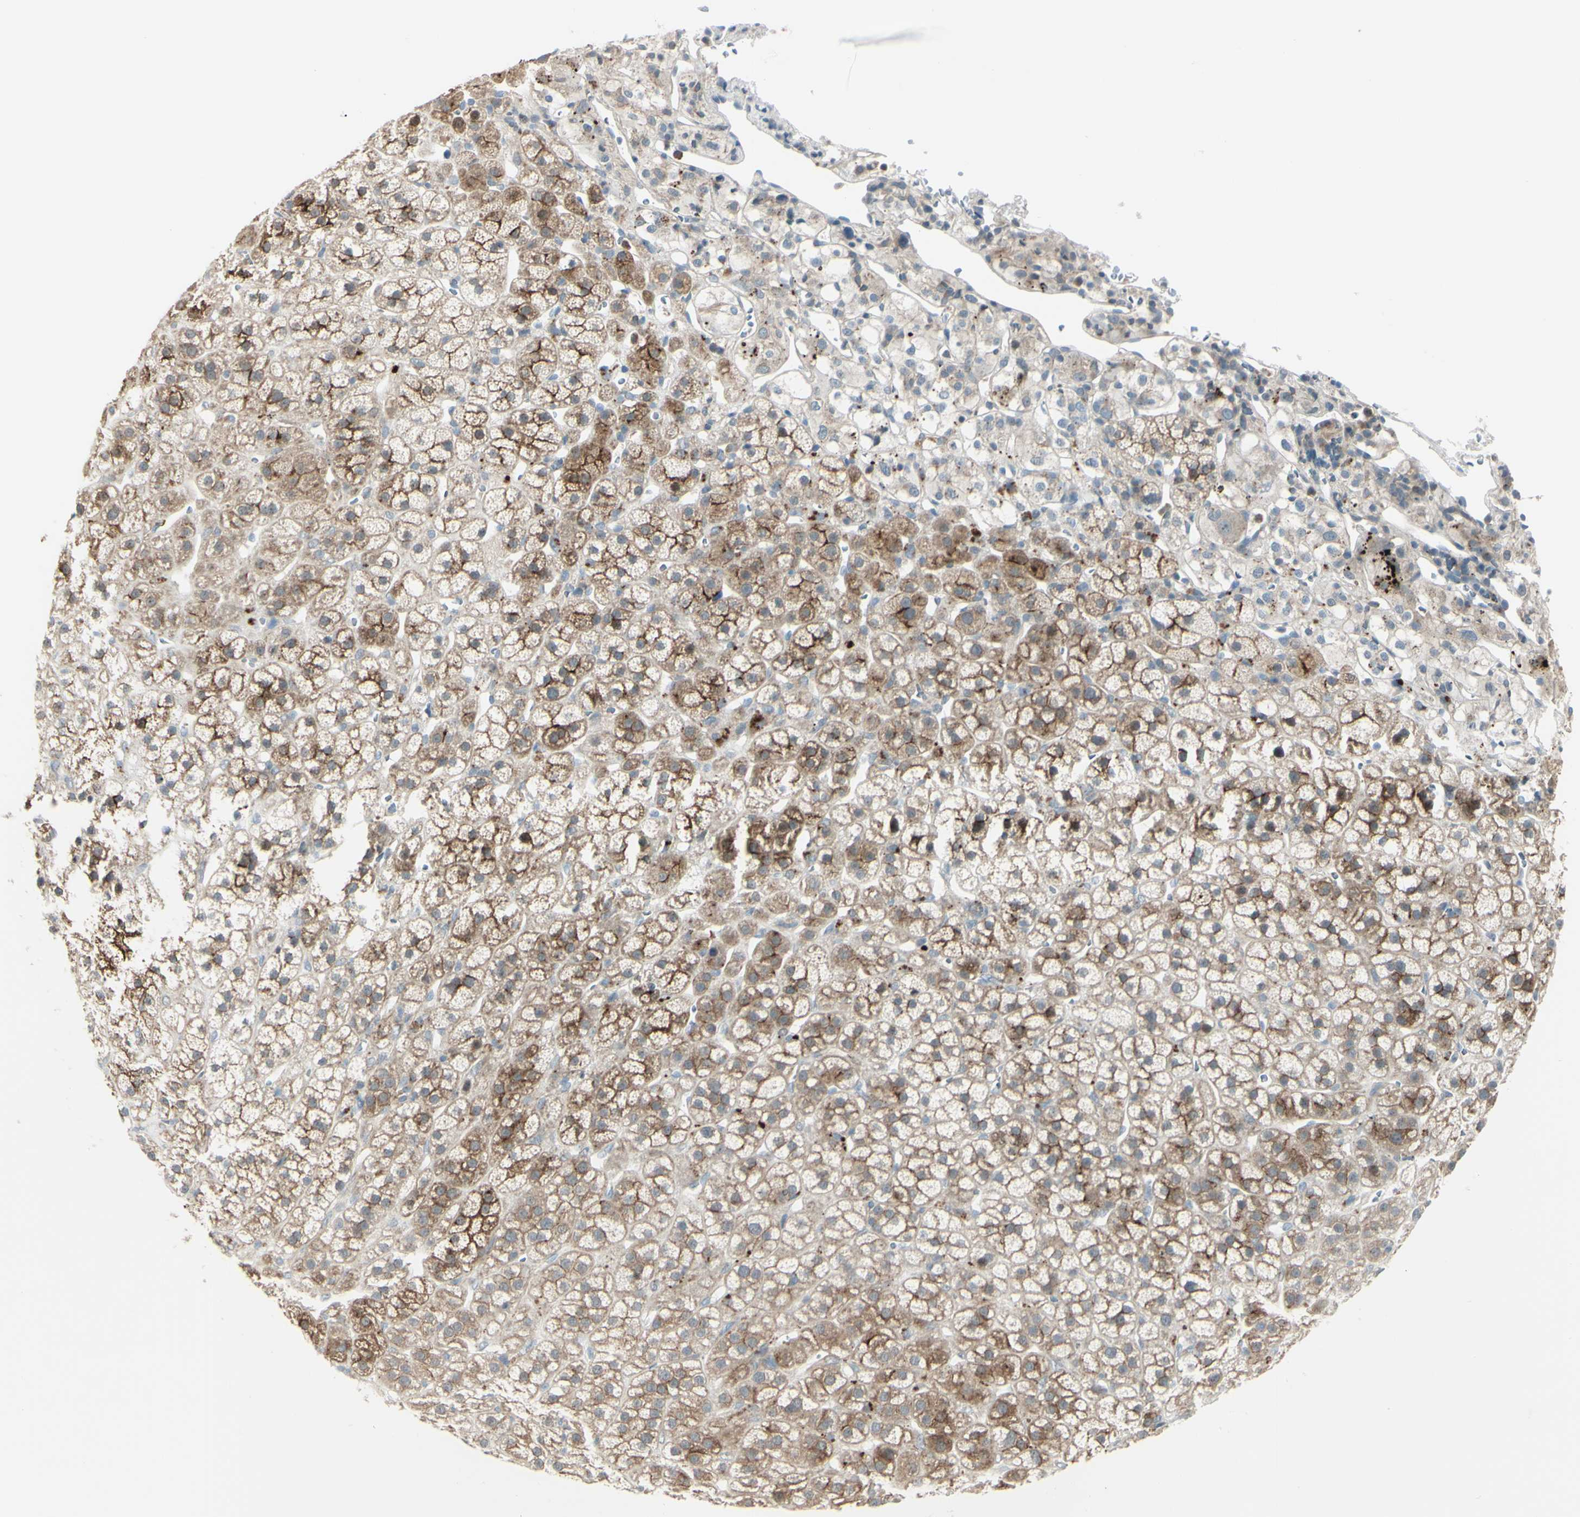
{"staining": {"intensity": "moderate", "quantity": ">75%", "location": "cytoplasmic/membranous"}, "tissue": "adrenal gland", "cell_type": "Glandular cells", "image_type": "normal", "snomed": [{"axis": "morphology", "description": "Normal tissue, NOS"}, {"axis": "topography", "description": "Adrenal gland"}], "caption": "Adrenal gland stained with immunohistochemistry shows moderate cytoplasmic/membranous positivity in approximately >75% of glandular cells.", "gene": "LMTK2", "patient": {"sex": "male", "age": 56}}